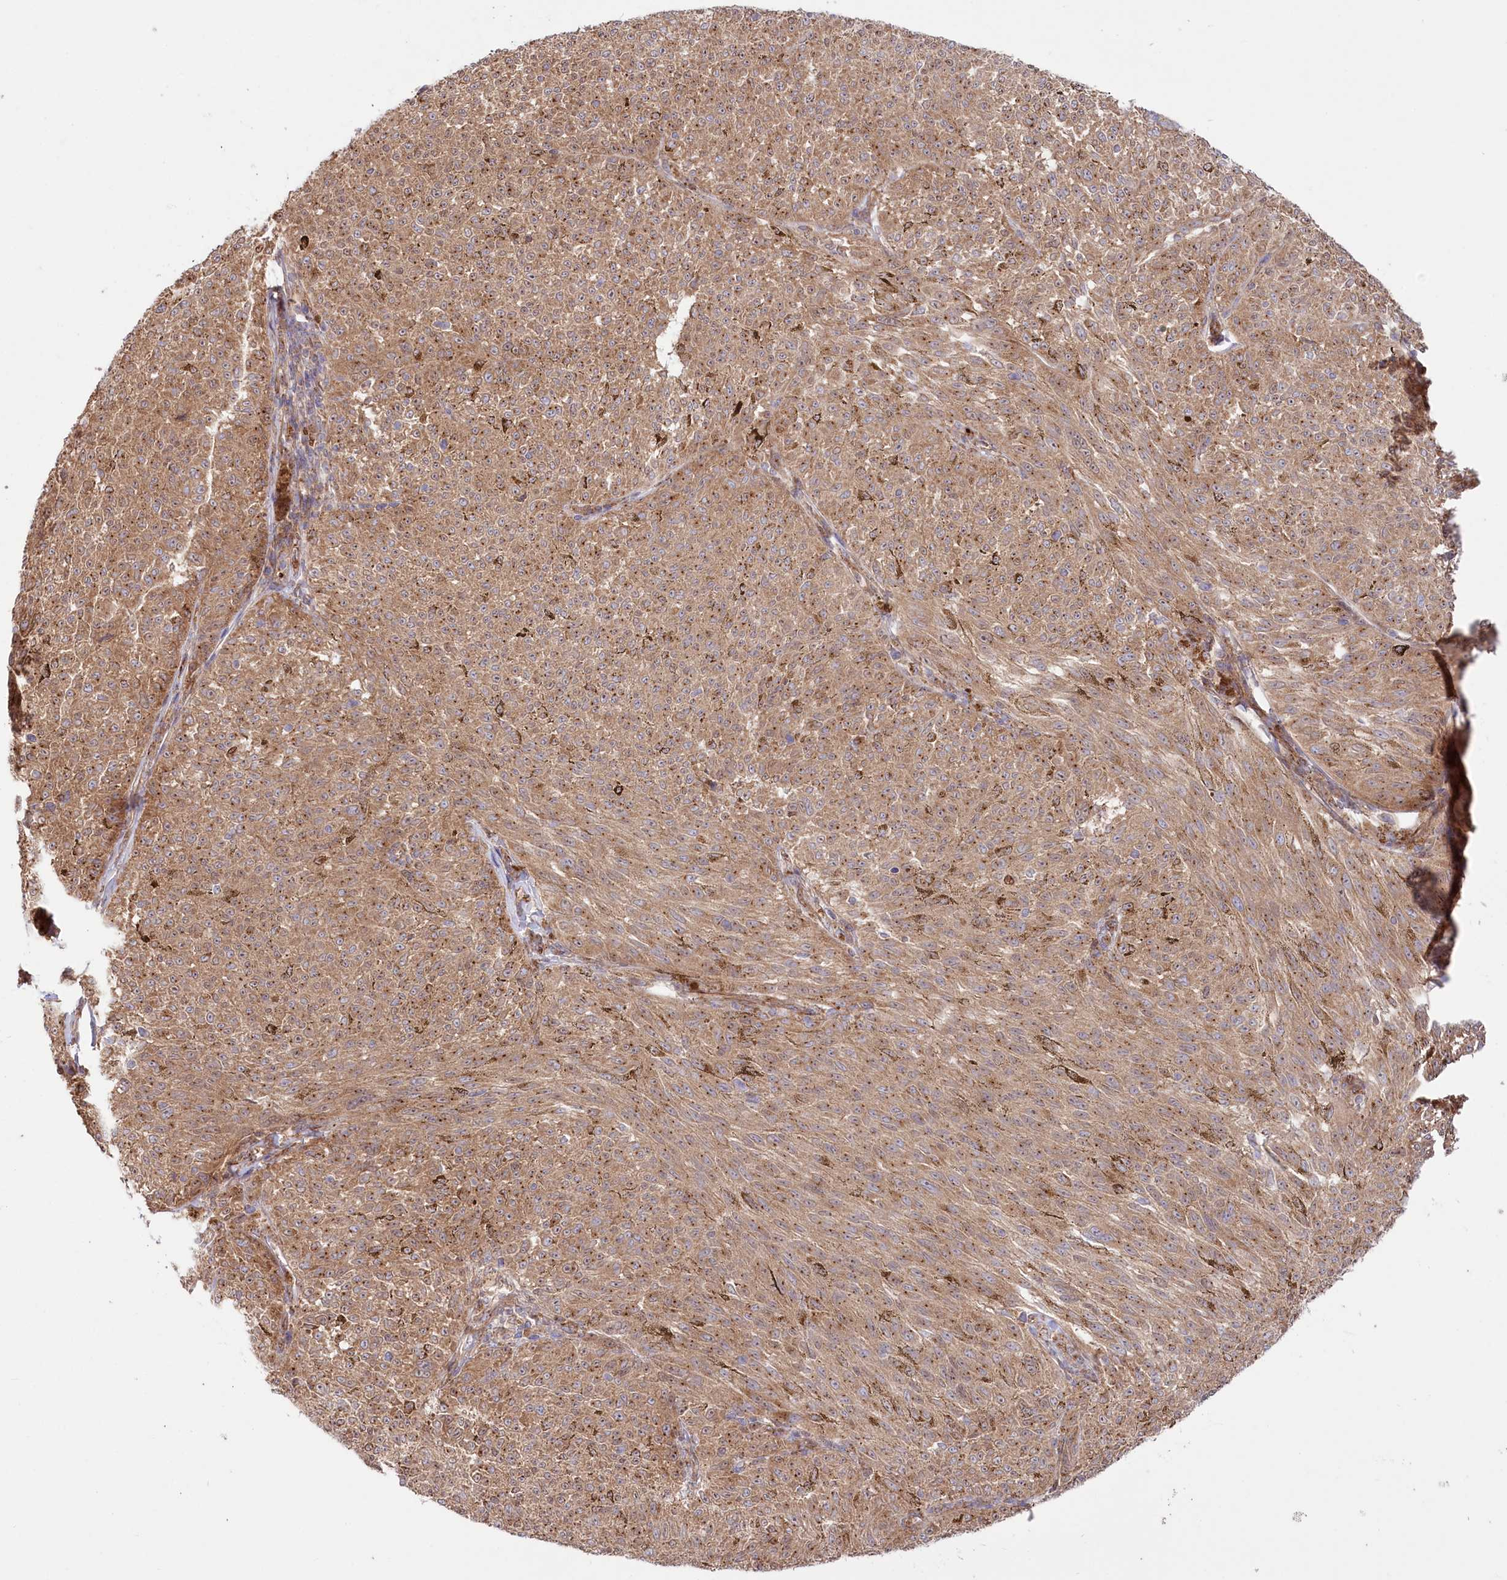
{"staining": {"intensity": "moderate", "quantity": ">75%", "location": "cytoplasmic/membranous"}, "tissue": "melanoma", "cell_type": "Tumor cells", "image_type": "cancer", "snomed": [{"axis": "morphology", "description": "Malignant melanoma, NOS"}, {"axis": "topography", "description": "Skin"}], "caption": "DAB (3,3'-diaminobenzidine) immunohistochemical staining of human melanoma shows moderate cytoplasmic/membranous protein staining in about >75% of tumor cells.", "gene": "COMMD3", "patient": {"sex": "female", "age": 72}}